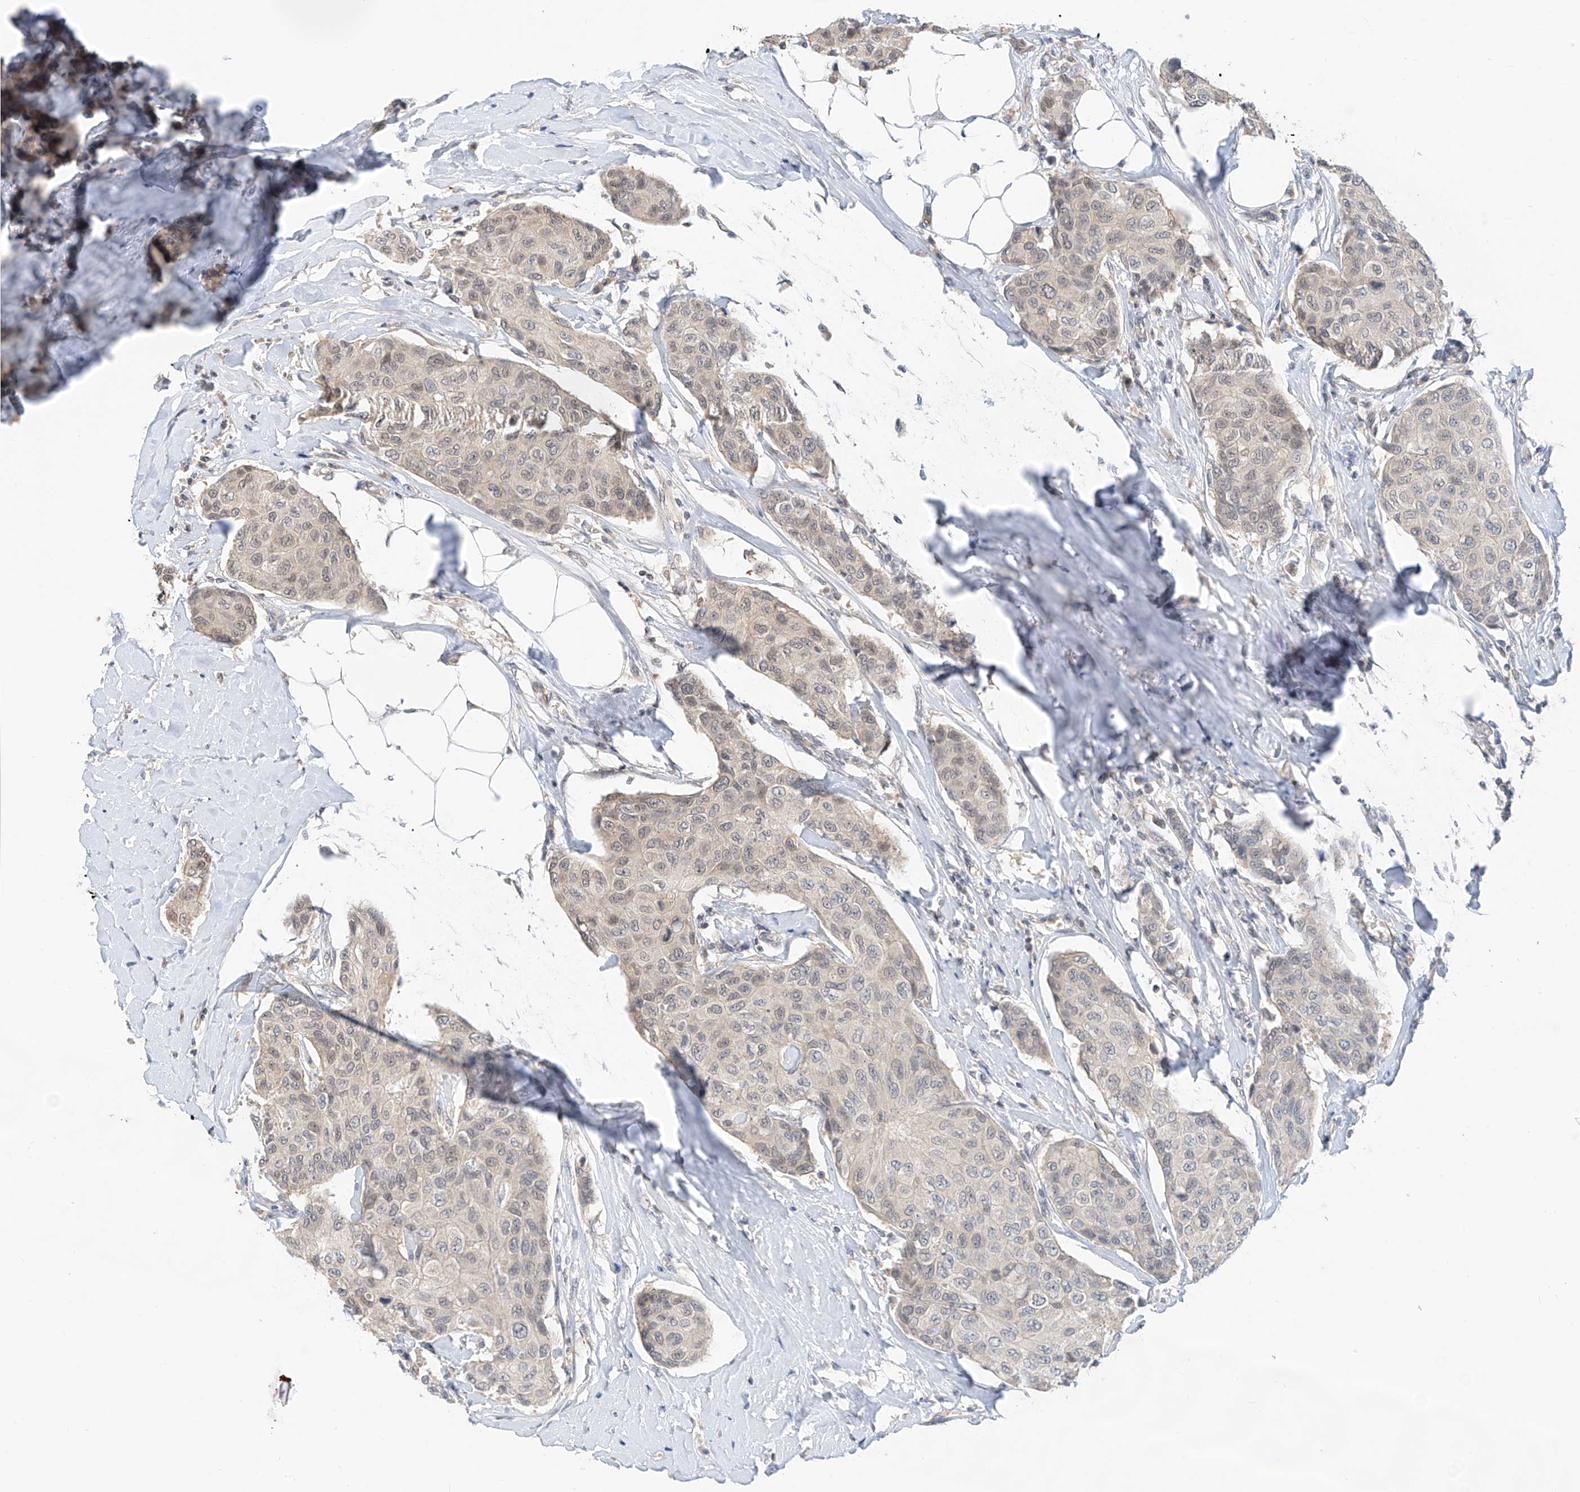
{"staining": {"intensity": "weak", "quantity": "<25%", "location": "cytoplasmic/membranous"}, "tissue": "breast cancer", "cell_type": "Tumor cells", "image_type": "cancer", "snomed": [{"axis": "morphology", "description": "Duct carcinoma"}, {"axis": "topography", "description": "Breast"}], "caption": "Tumor cells are negative for protein expression in human breast cancer.", "gene": "PPA2", "patient": {"sex": "female", "age": 80}}